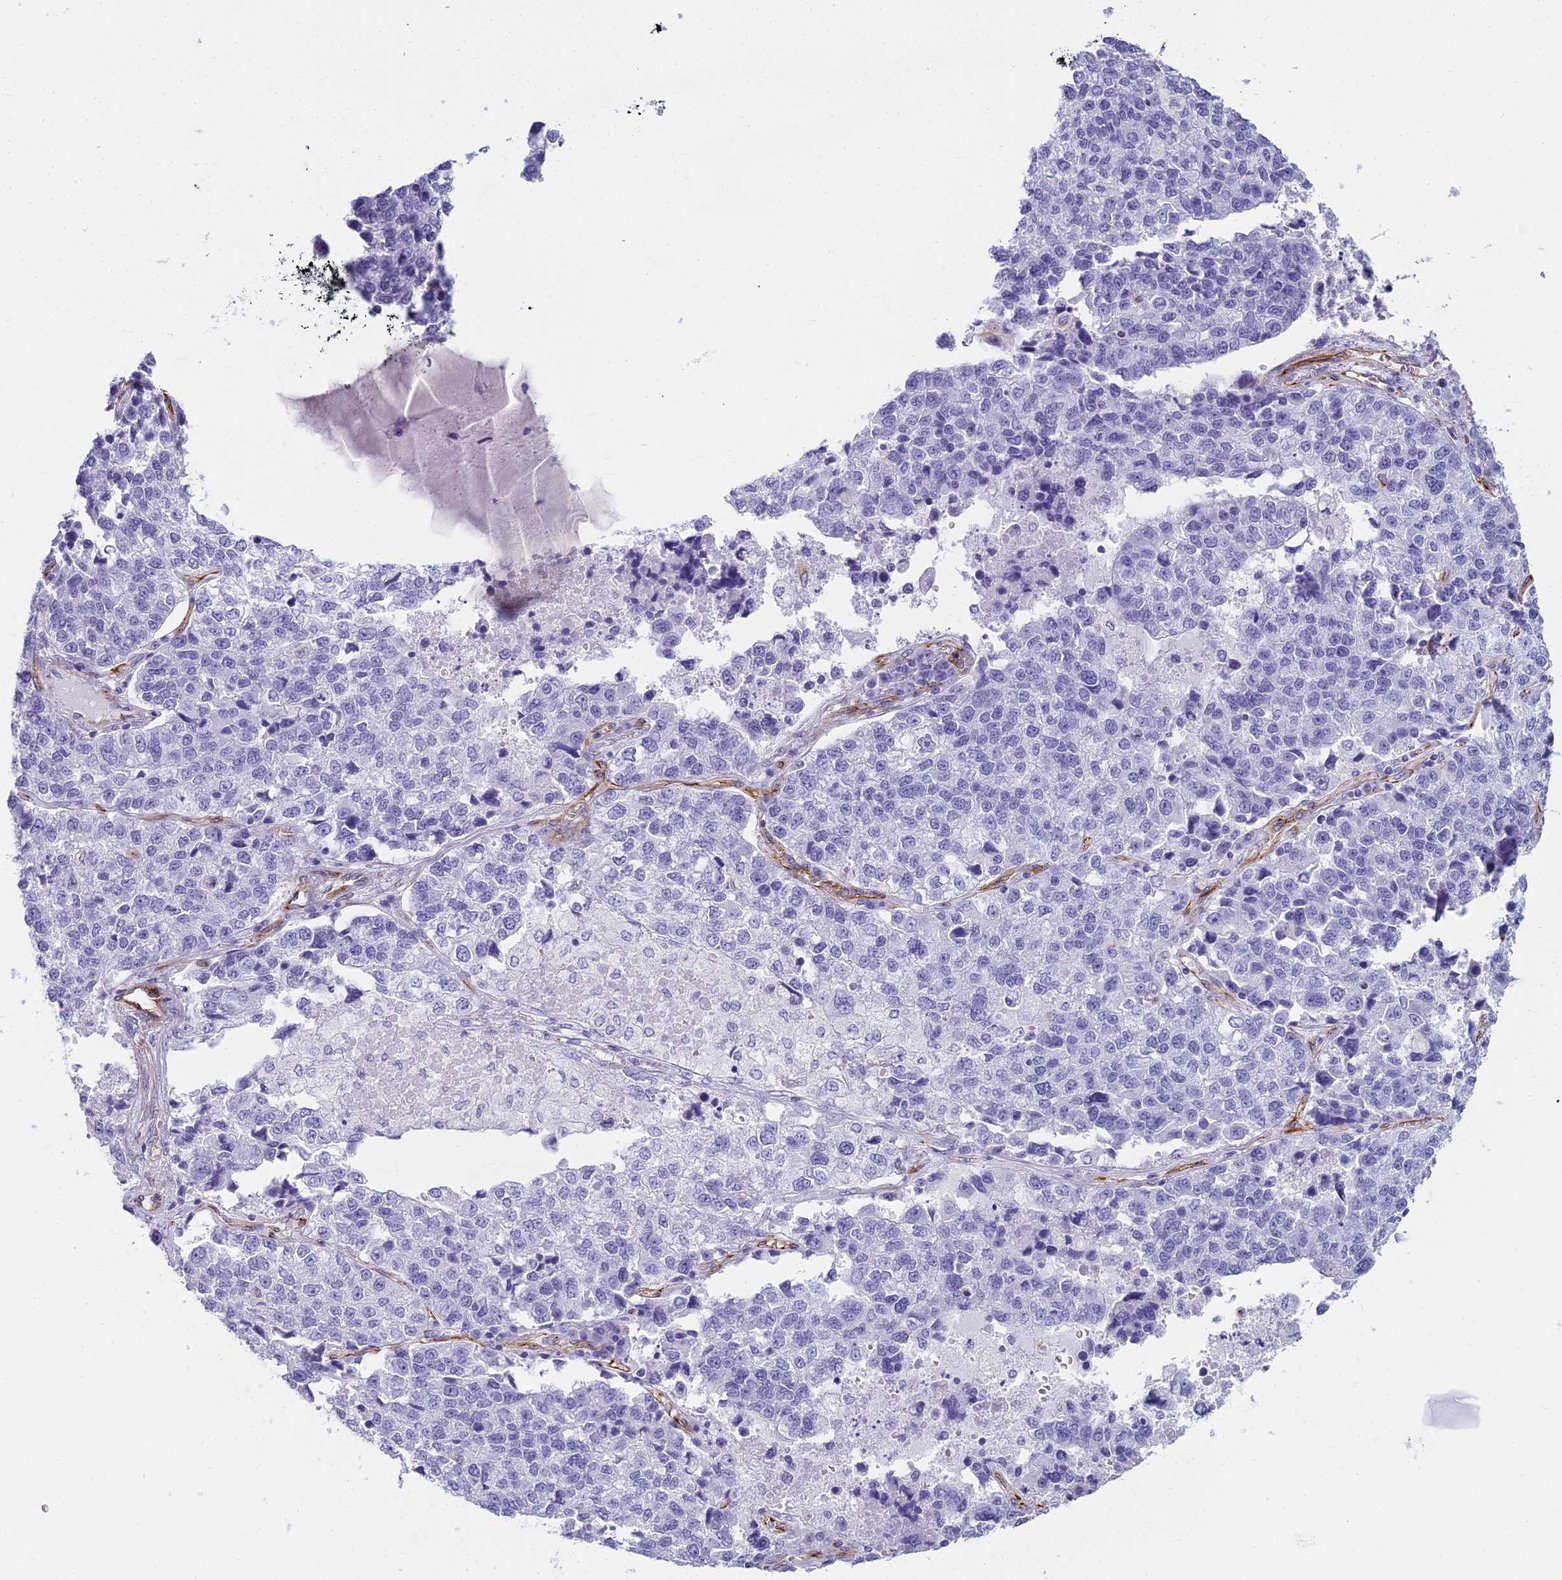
{"staining": {"intensity": "negative", "quantity": "none", "location": "none"}, "tissue": "lung cancer", "cell_type": "Tumor cells", "image_type": "cancer", "snomed": [{"axis": "morphology", "description": "Adenocarcinoma, NOS"}, {"axis": "topography", "description": "Lung"}], "caption": "Immunohistochemistry micrograph of neoplastic tissue: human lung cancer (adenocarcinoma) stained with DAB shows no significant protein expression in tumor cells. Nuclei are stained in blue.", "gene": "EVI2A", "patient": {"sex": "male", "age": 49}}